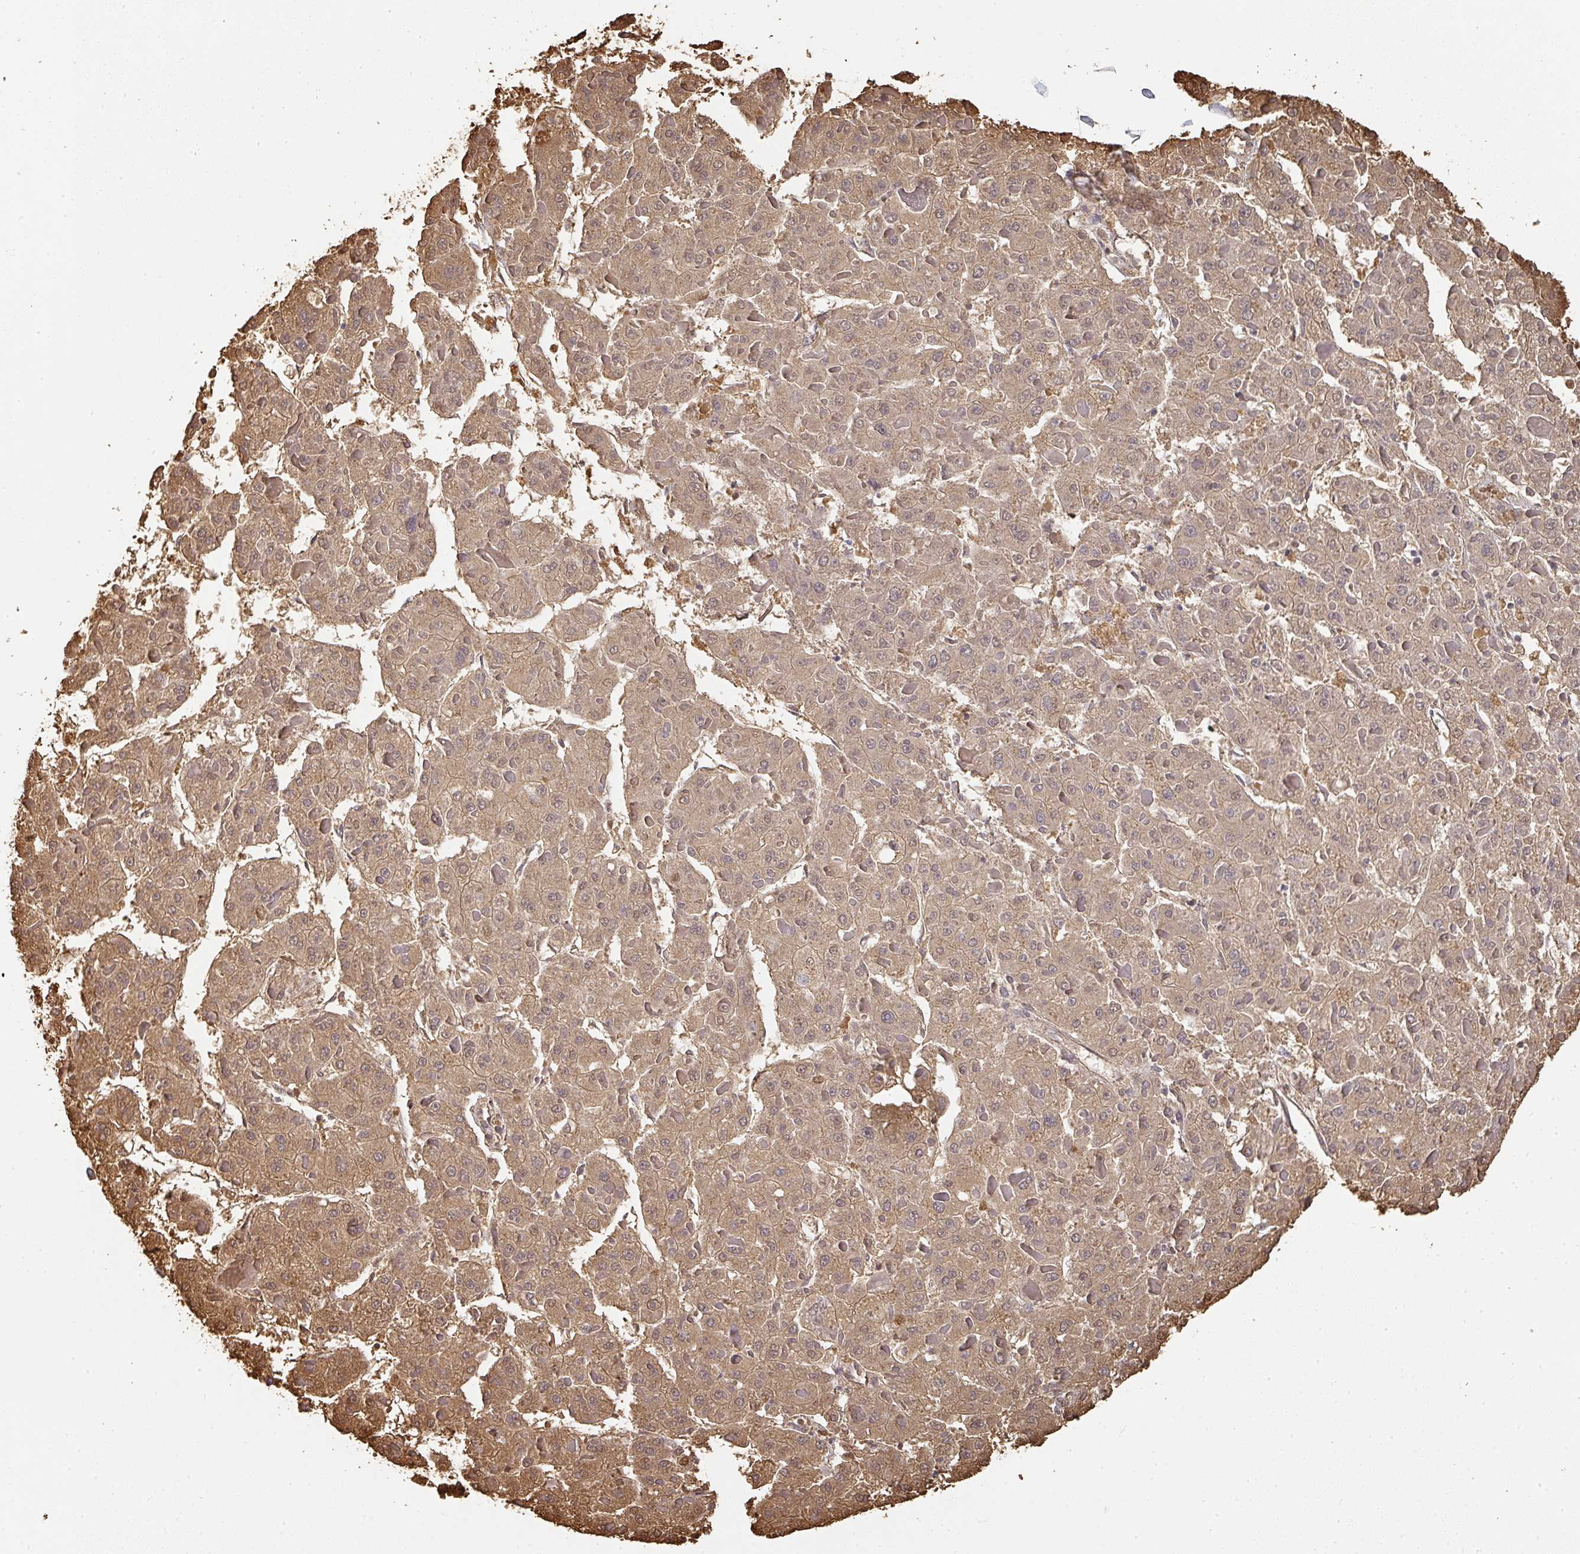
{"staining": {"intensity": "moderate", "quantity": ">75%", "location": "cytoplasmic/membranous,nuclear"}, "tissue": "liver cancer", "cell_type": "Tumor cells", "image_type": "cancer", "snomed": [{"axis": "morphology", "description": "Carcinoma, Hepatocellular, NOS"}, {"axis": "topography", "description": "Liver"}], "caption": "Immunohistochemical staining of liver hepatocellular carcinoma shows medium levels of moderate cytoplasmic/membranous and nuclear protein staining in approximately >75% of tumor cells.", "gene": "ALB", "patient": {"sex": "female", "age": 73}}